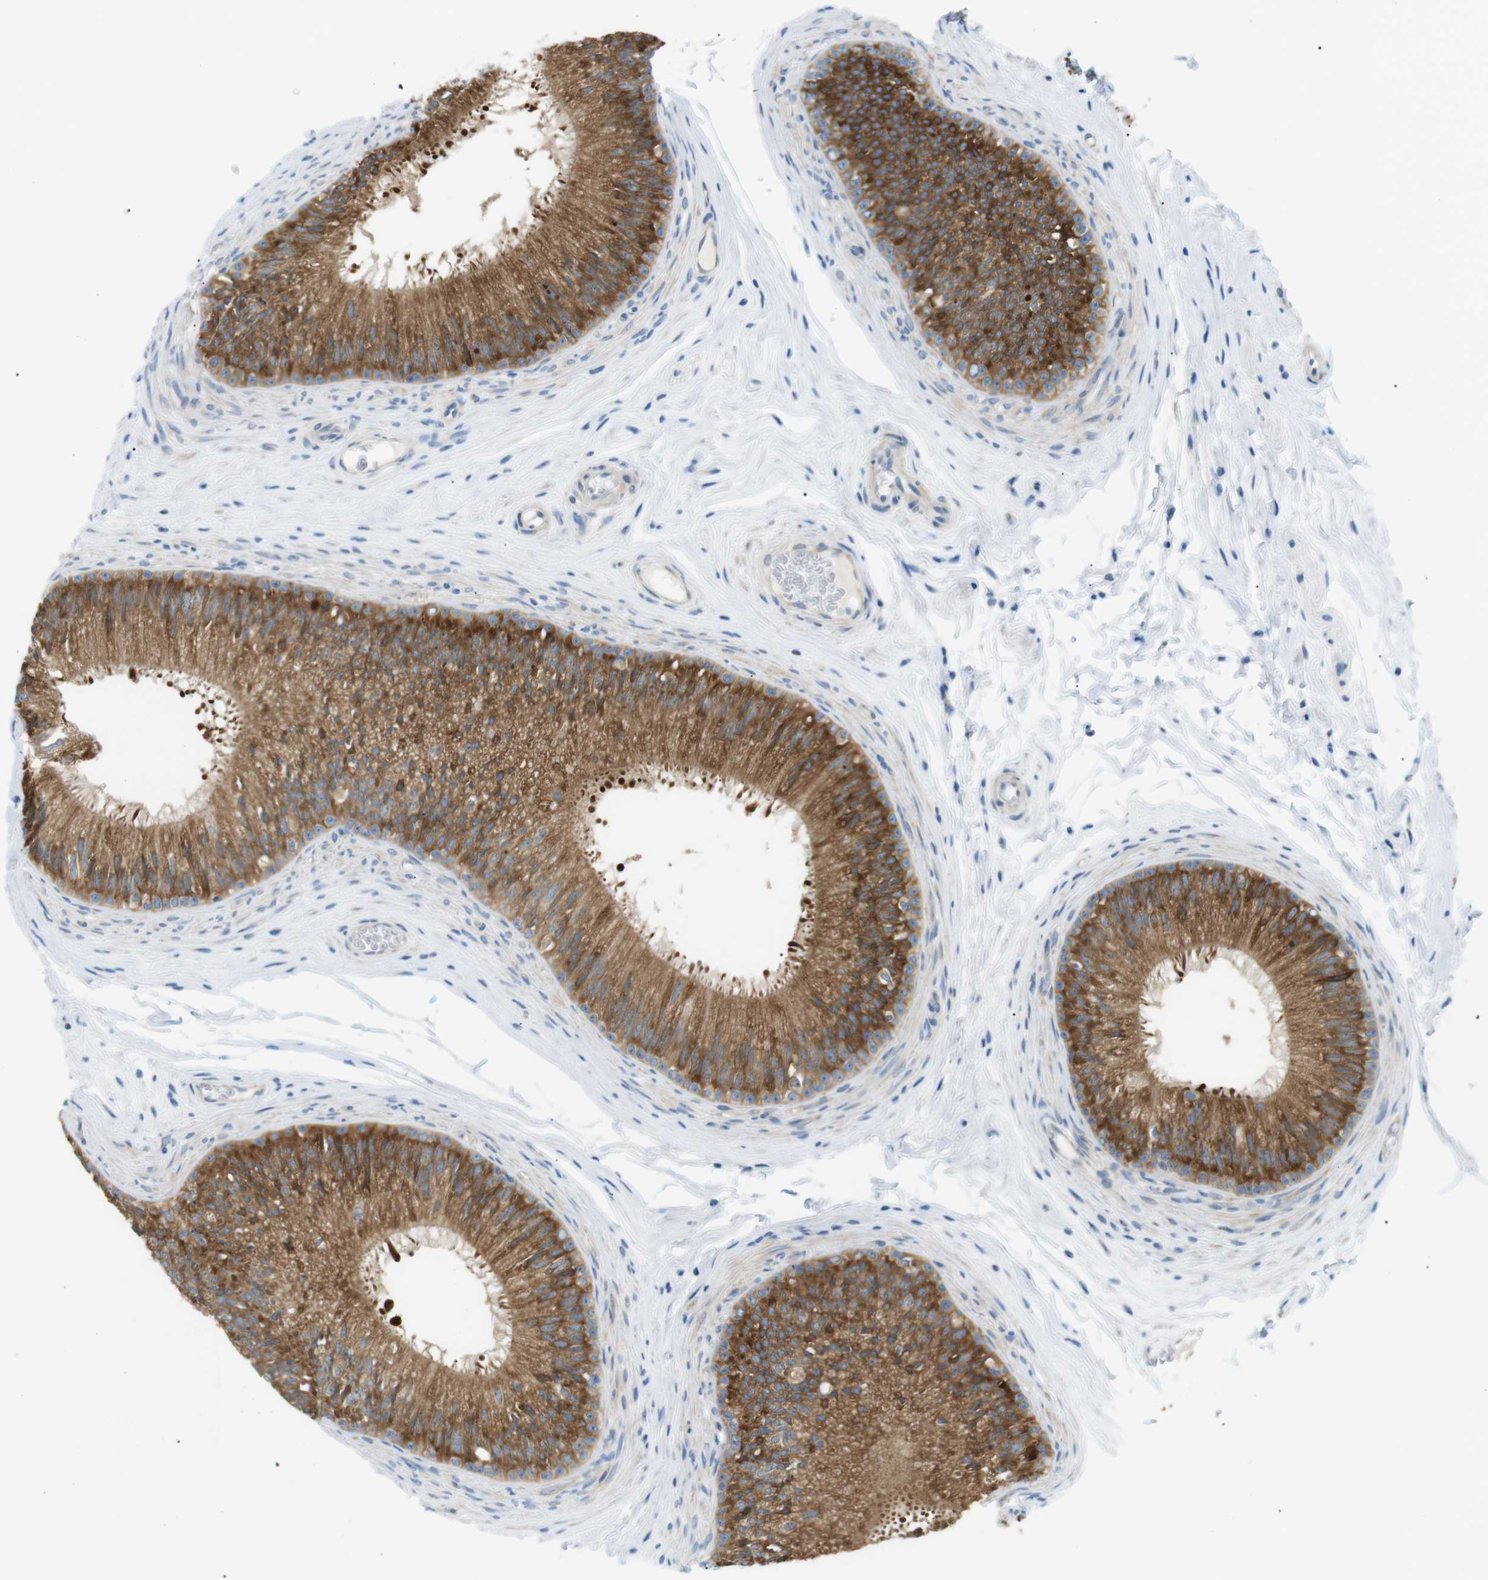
{"staining": {"intensity": "moderate", "quantity": ">75%", "location": "cytoplasmic/membranous"}, "tissue": "epididymis", "cell_type": "Glandular cells", "image_type": "normal", "snomed": [{"axis": "morphology", "description": "Normal tissue, NOS"}, {"axis": "topography", "description": "Testis"}, {"axis": "topography", "description": "Epididymis"}], "caption": "Glandular cells show moderate cytoplasmic/membranous expression in about >75% of cells in unremarkable epididymis. (IHC, brightfield microscopy, high magnification).", "gene": "MTARC2", "patient": {"sex": "male", "age": 36}}